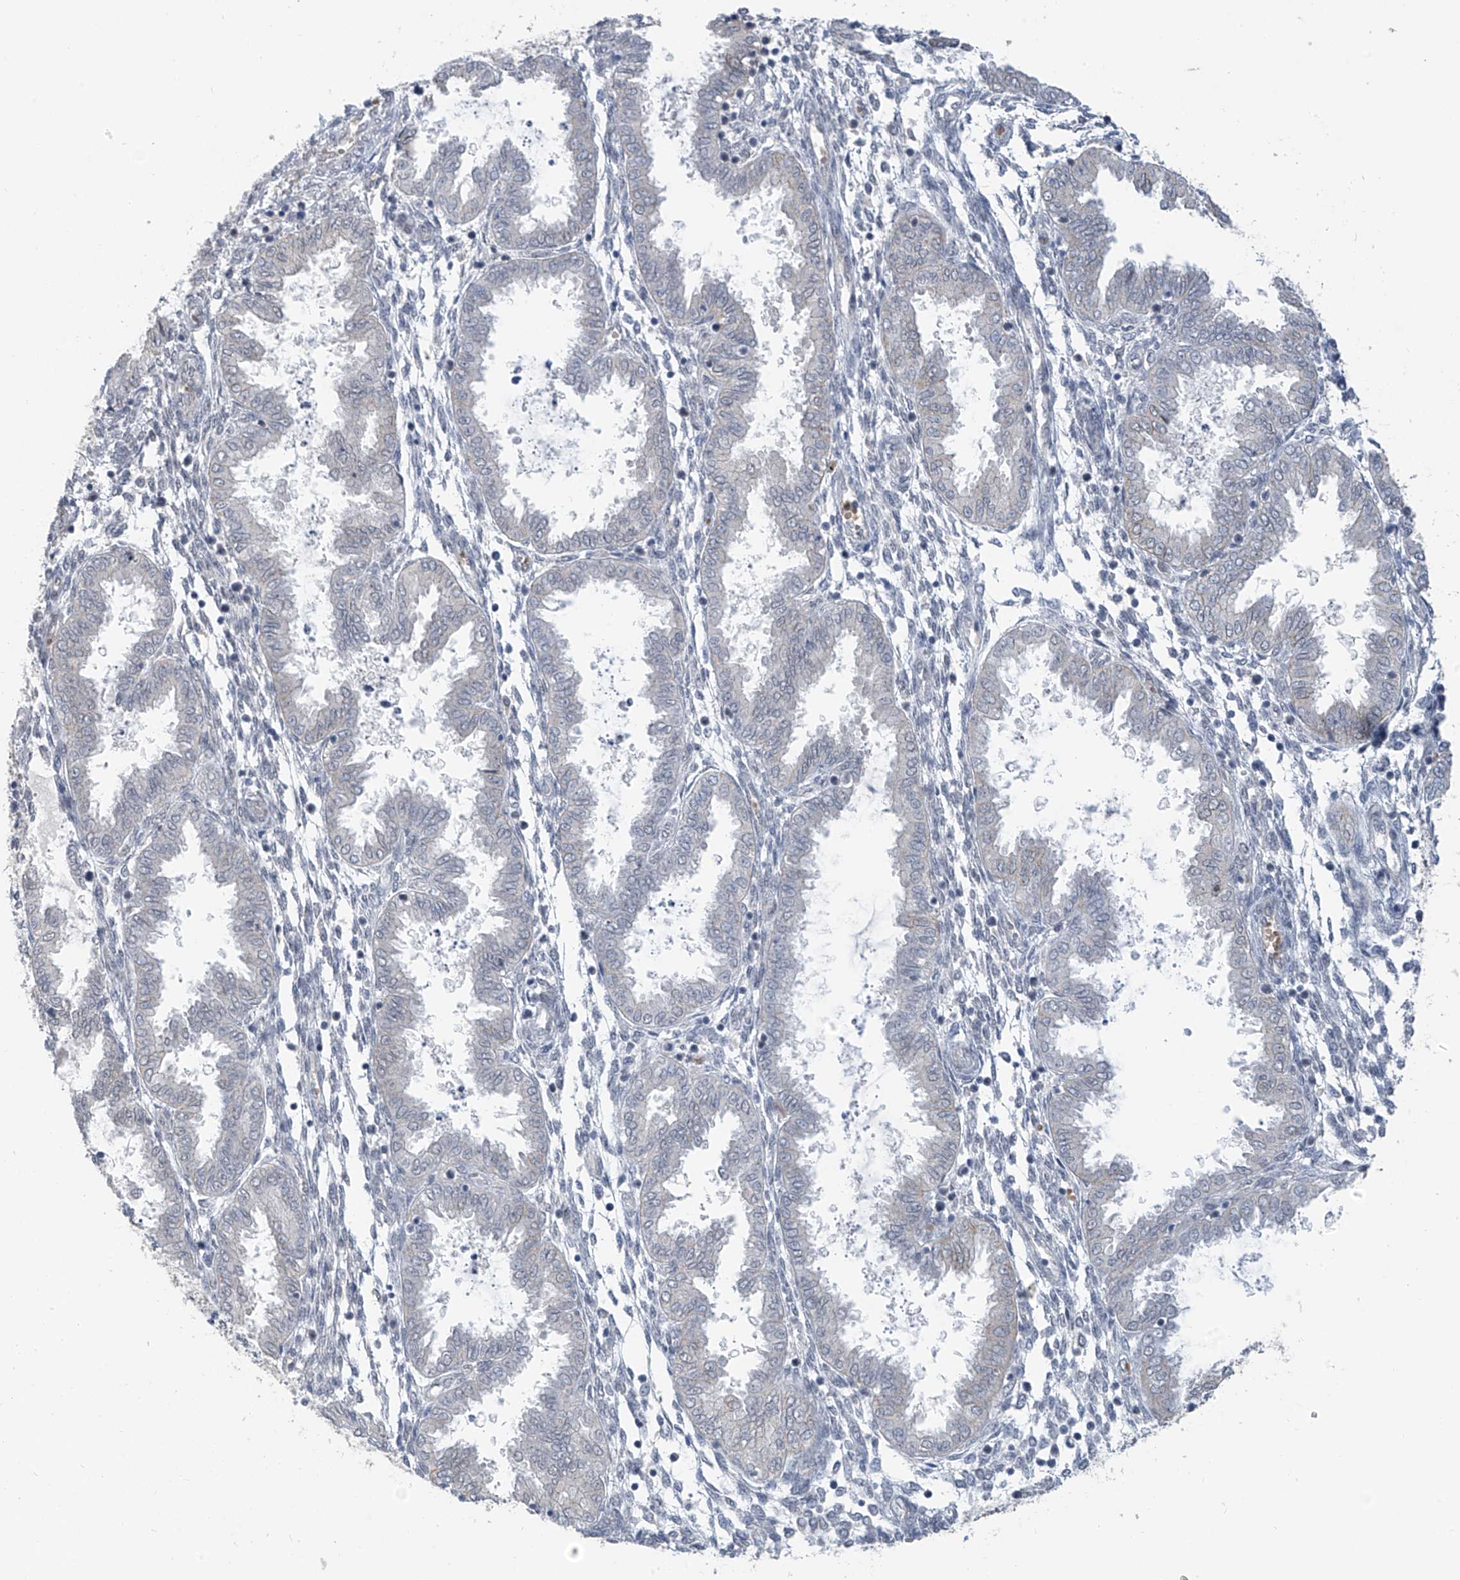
{"staining": {"intensity": "negative", "quantity": "none", "location": "none"}, "tissue": "endometrium", "cell_type": "Cells in endometrial stroma", "image_type": "normal", "snomed": [{"axis": "morphology", "description": "Normal tissue, NOS"}, {"axis": "topography", "description": "Endometrium"}], "caption": "High power microscopy micrograph of an IHC photomicrograph of benign endometrium, revealing no significant staining in cells in endometrial stroma. Nuclei are stained in blue.", "gene": "MCM9", "patient": {"sex": "female", "age": 33}}